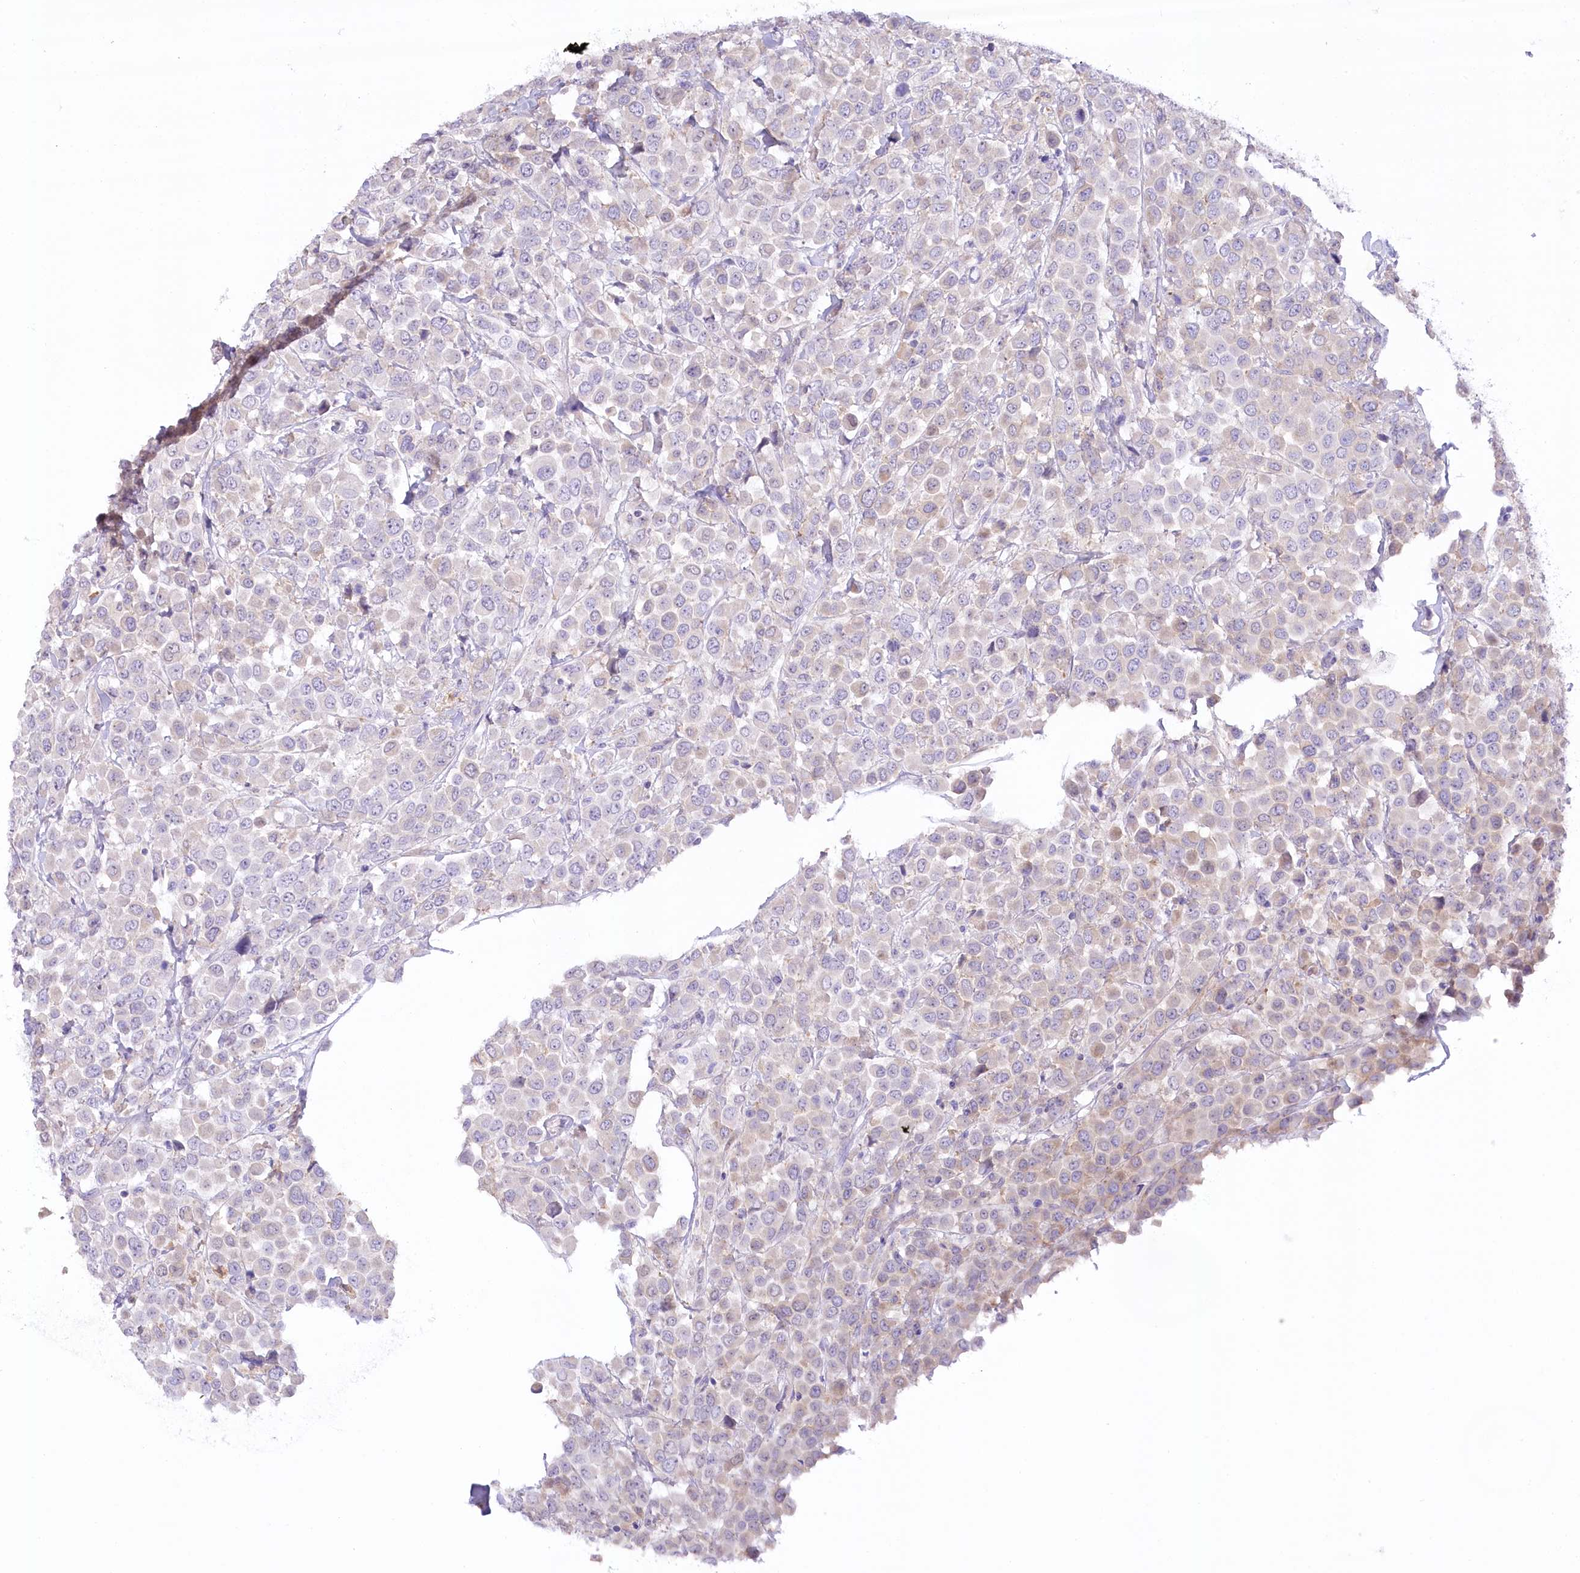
{"staining": {"intensity": "weak", "quantity": "25%-75%", "location": "cytoplasmic/membranous"}, "tissue": "breast cancer", "cell_type": "Tumor cells", "image_type": "cancer", "snomed": [{"axis": "morphology", "description": "Duct carcinoma"}, {"axis": "topography", "description": "Breast"}], "caption": "IHC of breast cancer reveals low levels of weak cytoplasmic/membranous positivity in about 25%-75% of tumor cells. Using DAB (brown) and hematoxylin (blue) stains, captured at high magnification using brightfield microscopy.", "gene": "MYOZ1", "patient": {"sex": "female", "age": 61}}